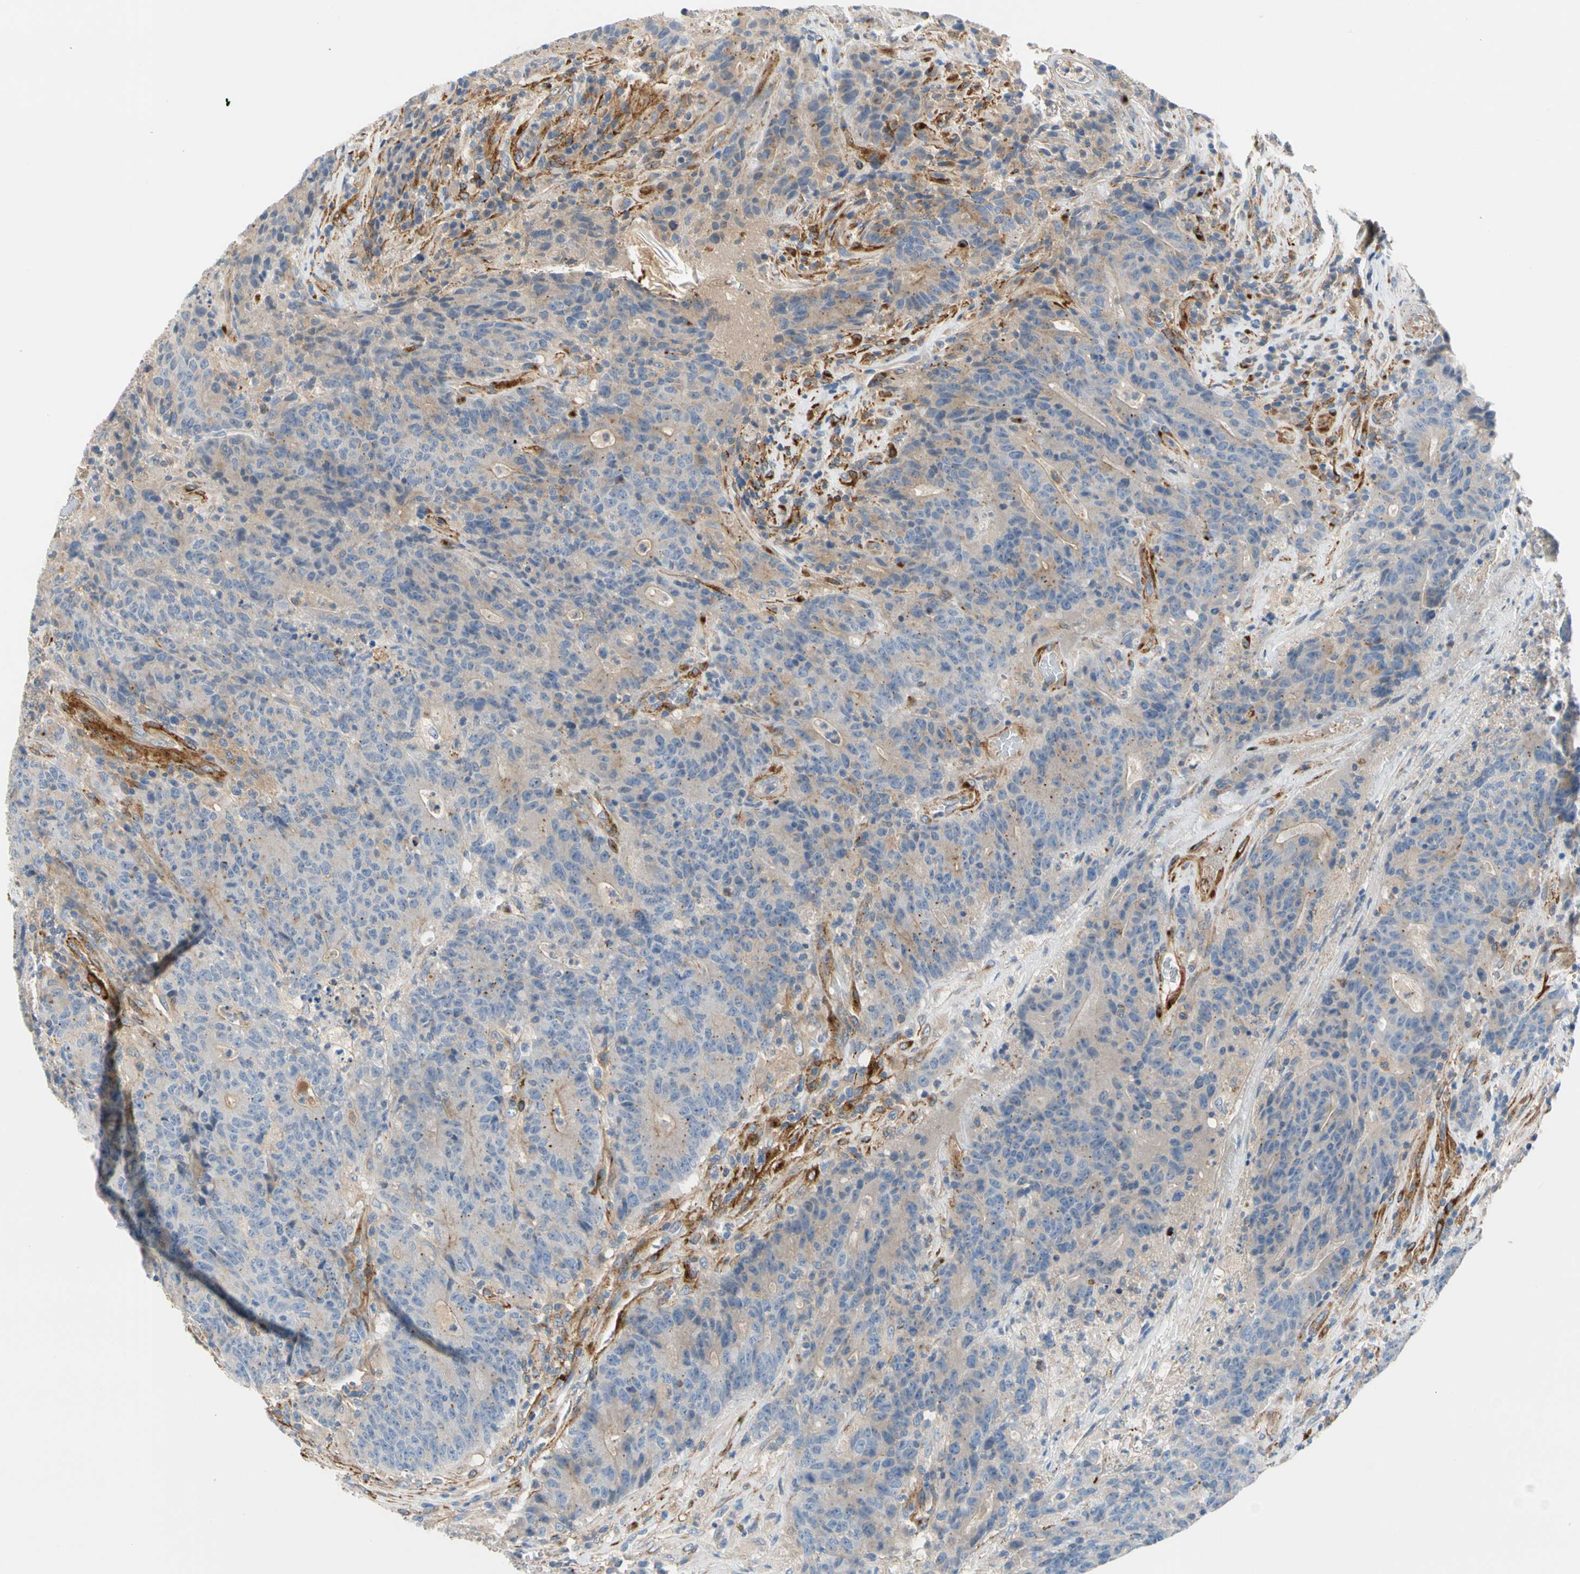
{"staining": {"intensity": "weak", "quantity": "<25%", "location": "cytoplasmic/membranous"}, "tissue": "colorectal cancer", "cell_type": "Tumor cells", "image_type": "cancer", "snomed": [{"axis": "morphology", "description": "Normal tissue, NOS"}, {"axis": "morphology", "description": "Adenocarcinoma, NOS"}, {"axis": "topography", "description": "Colon"}], "caption": "Immunohistochemical staining of human colorectal cancer (adenocarcinoma) exhibits no significant positivity in tumor cells.", "gene": "ENTREP3", "patient": {"sex": "female", "age": 75}}